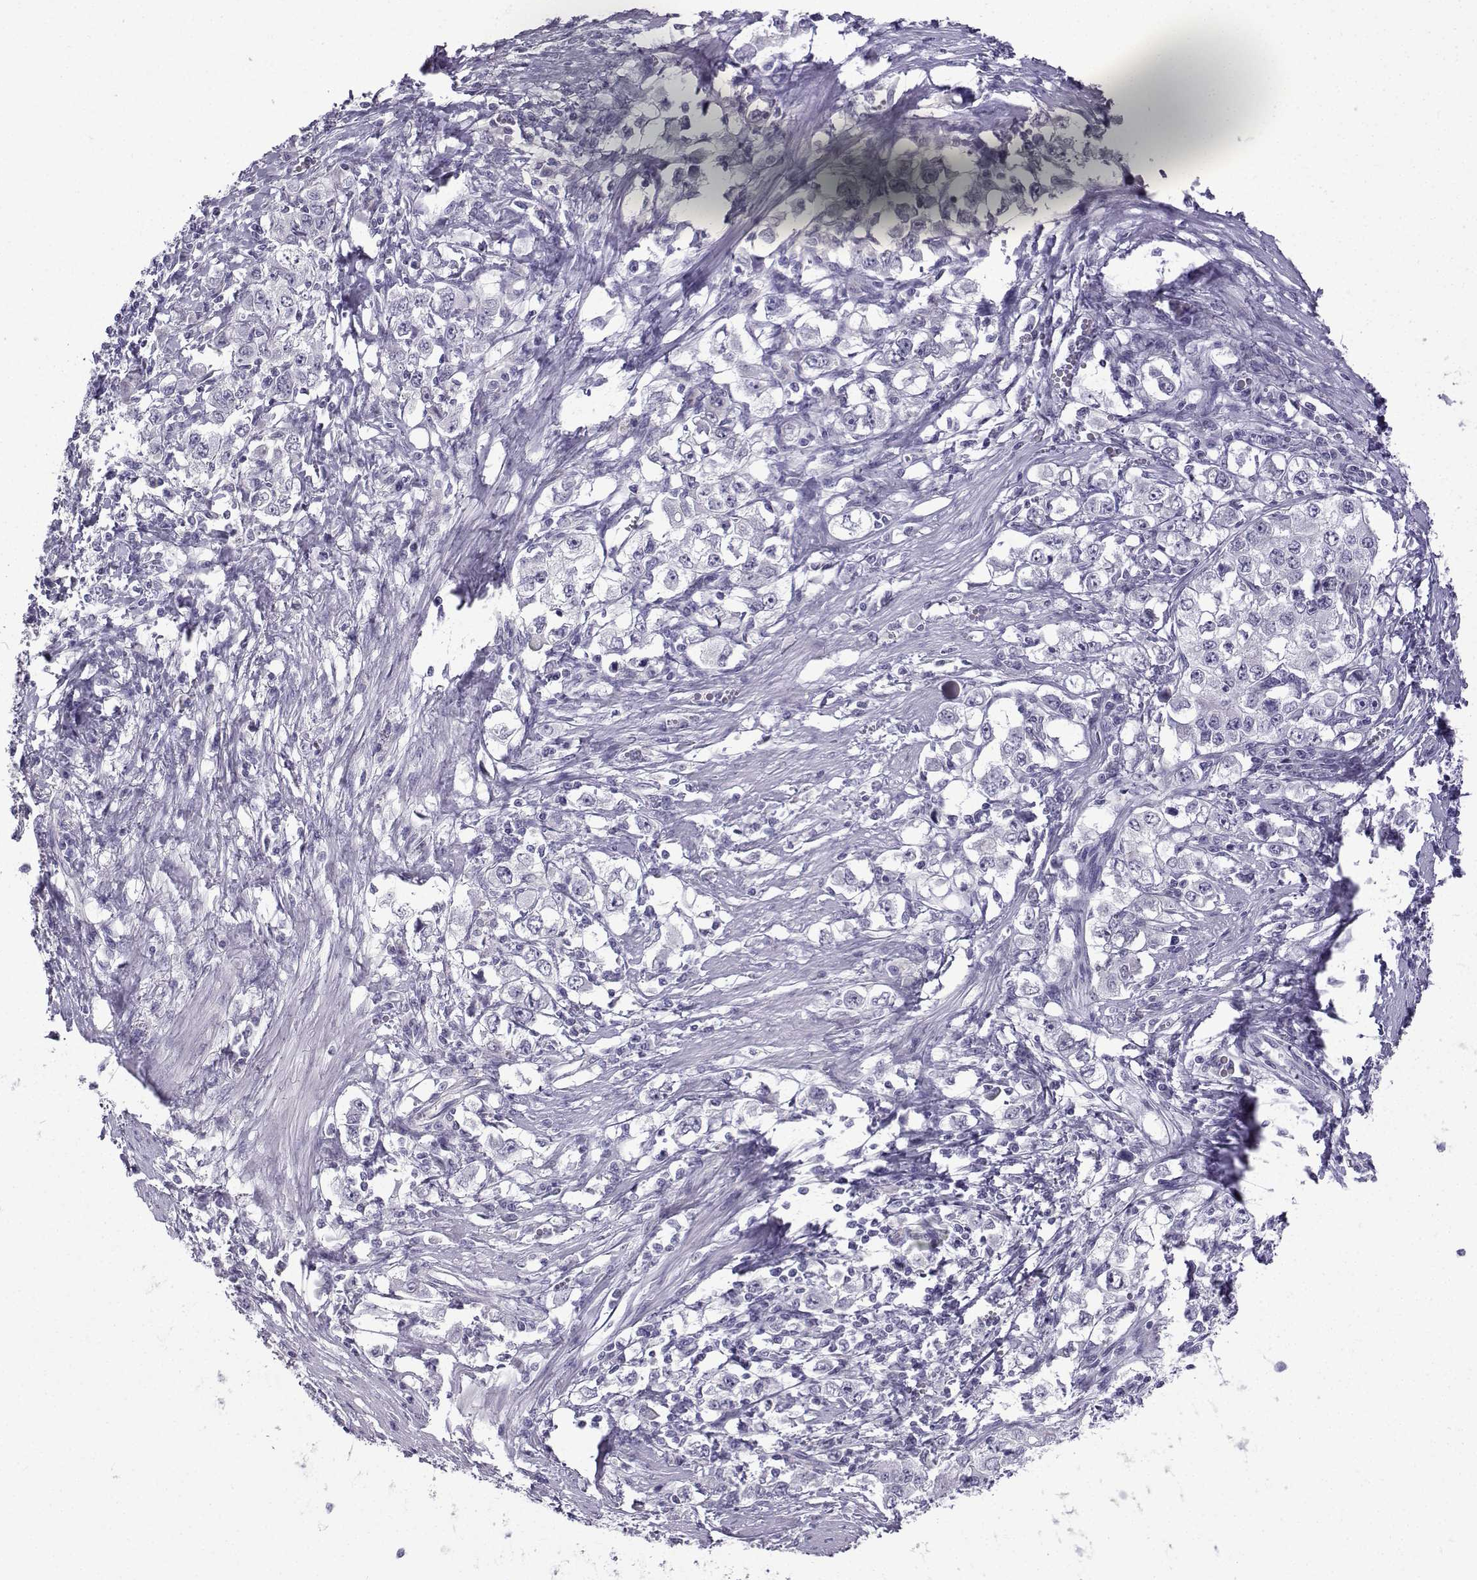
{"staining": {"intensity": "negative", "quantity": "none", "location": "none"}, "tissue": "stomach cancer", "cell_type": "Tumor cells", "image_type": "cancer", "snomed": [{"axis": "morphology", "description": "Adenocarcinoma, NOS"}, {"axis": "topography", "description": "Stomach, lower"}], "caption": "DAB immunohistochemical staining of stomach cancer displays no significant expression in tumor cells.", "gene": "CFAP53", "patient": {"sex": "female", "age": 72}}